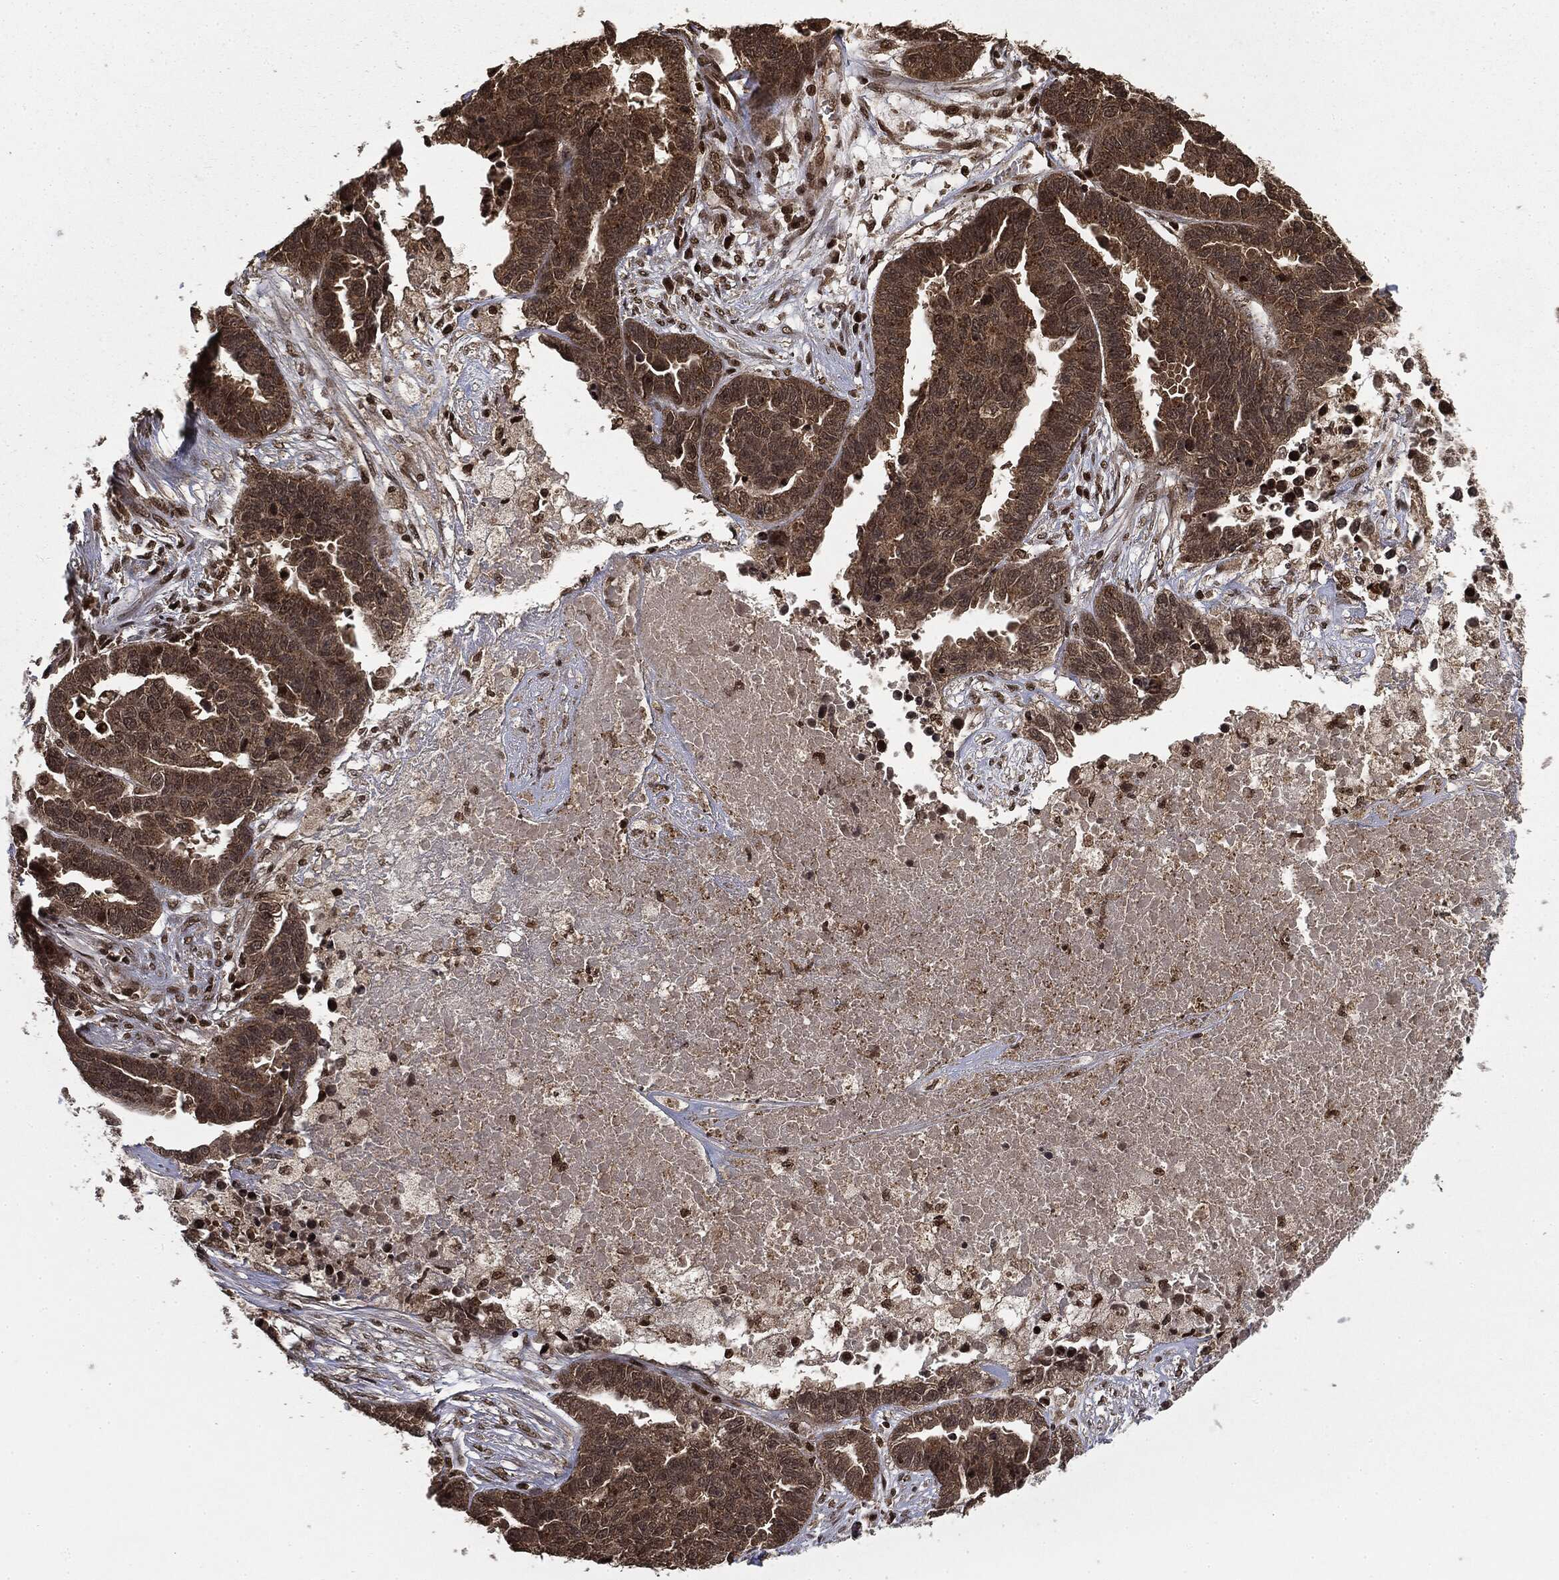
{"staining": {"intensity": "moderate", "quantity": "25%-75%", "location": "cytoplasmic/membranous"}, "tissue": "ovarian cancer", "cell_type": "Tumor cells", "image_type": "cancer", "snomed": [{"axis": "morphology", "description": "Cystadenocarcinoma, serous, NOS"}, {"axis": "topography", "description": "Ovary"}], "caption": "Approximately 25%-75% of tumor cells in ovarian cancer reveal moderate cytoplasmic/membranous protein staining as visualized by brown immunohistochemical staining.", "gene": "CTDP1", "patient": {"sex": "female", "age": 87}}